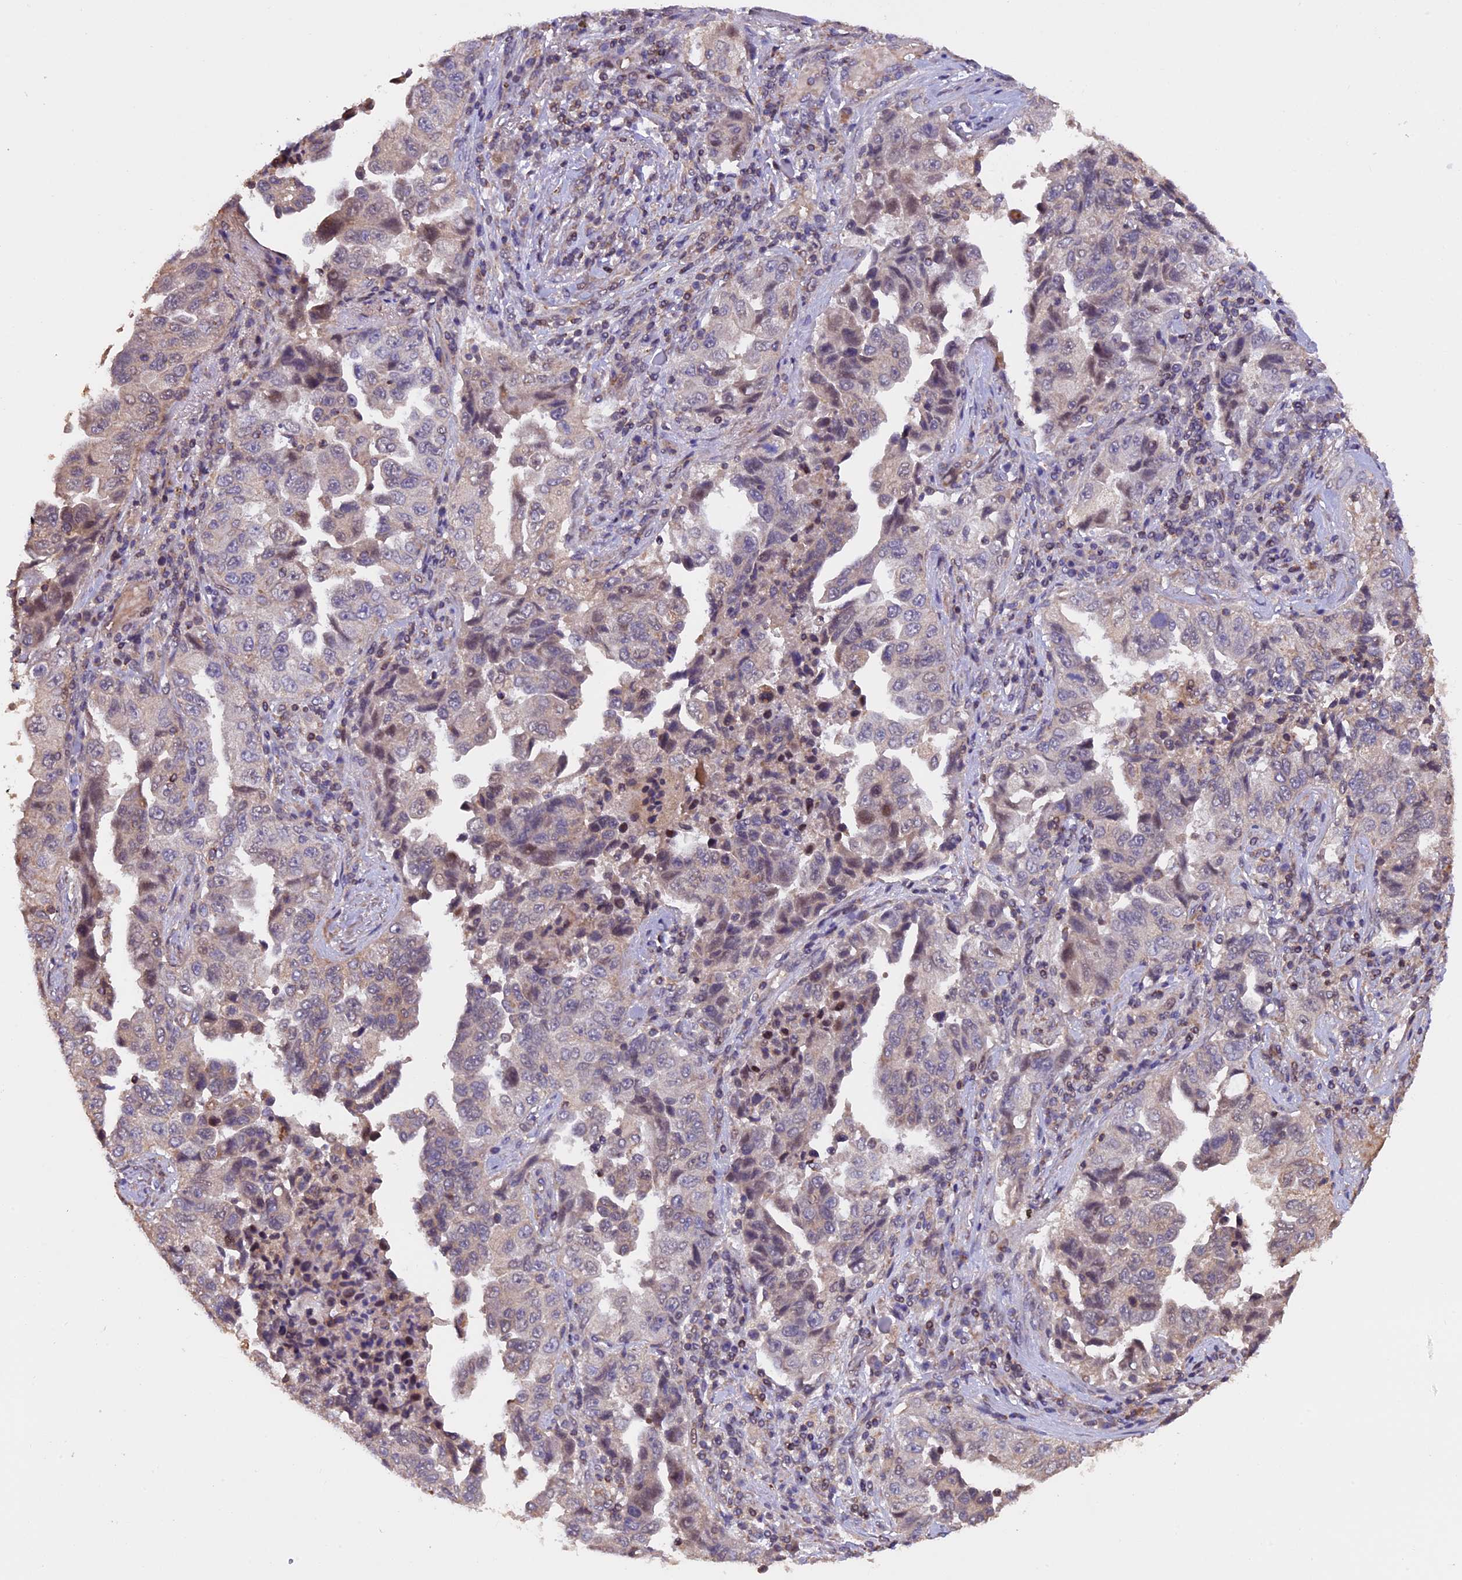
{"staining": {"intensity": "weak", "quantity": "<25%", "location": "cytoplasmic/membranous"}, "tissue": "lung cancer", "cell_type": "Tumor cells", "image_type": "cancer", "snomed": [{"axis": "morphology", "description": "Adenocarcinoma, NOS"}, {"axis": "topography", "description": "Lung"}], "caption": "A high-resolution photomicrograph shows immunohistochemistry (IHC) staining of lung cancer, which demonstrates no significant staining in tumor cells.", "gene": "PKD2L2", "patient": {"sex": "female", "age": 51}}